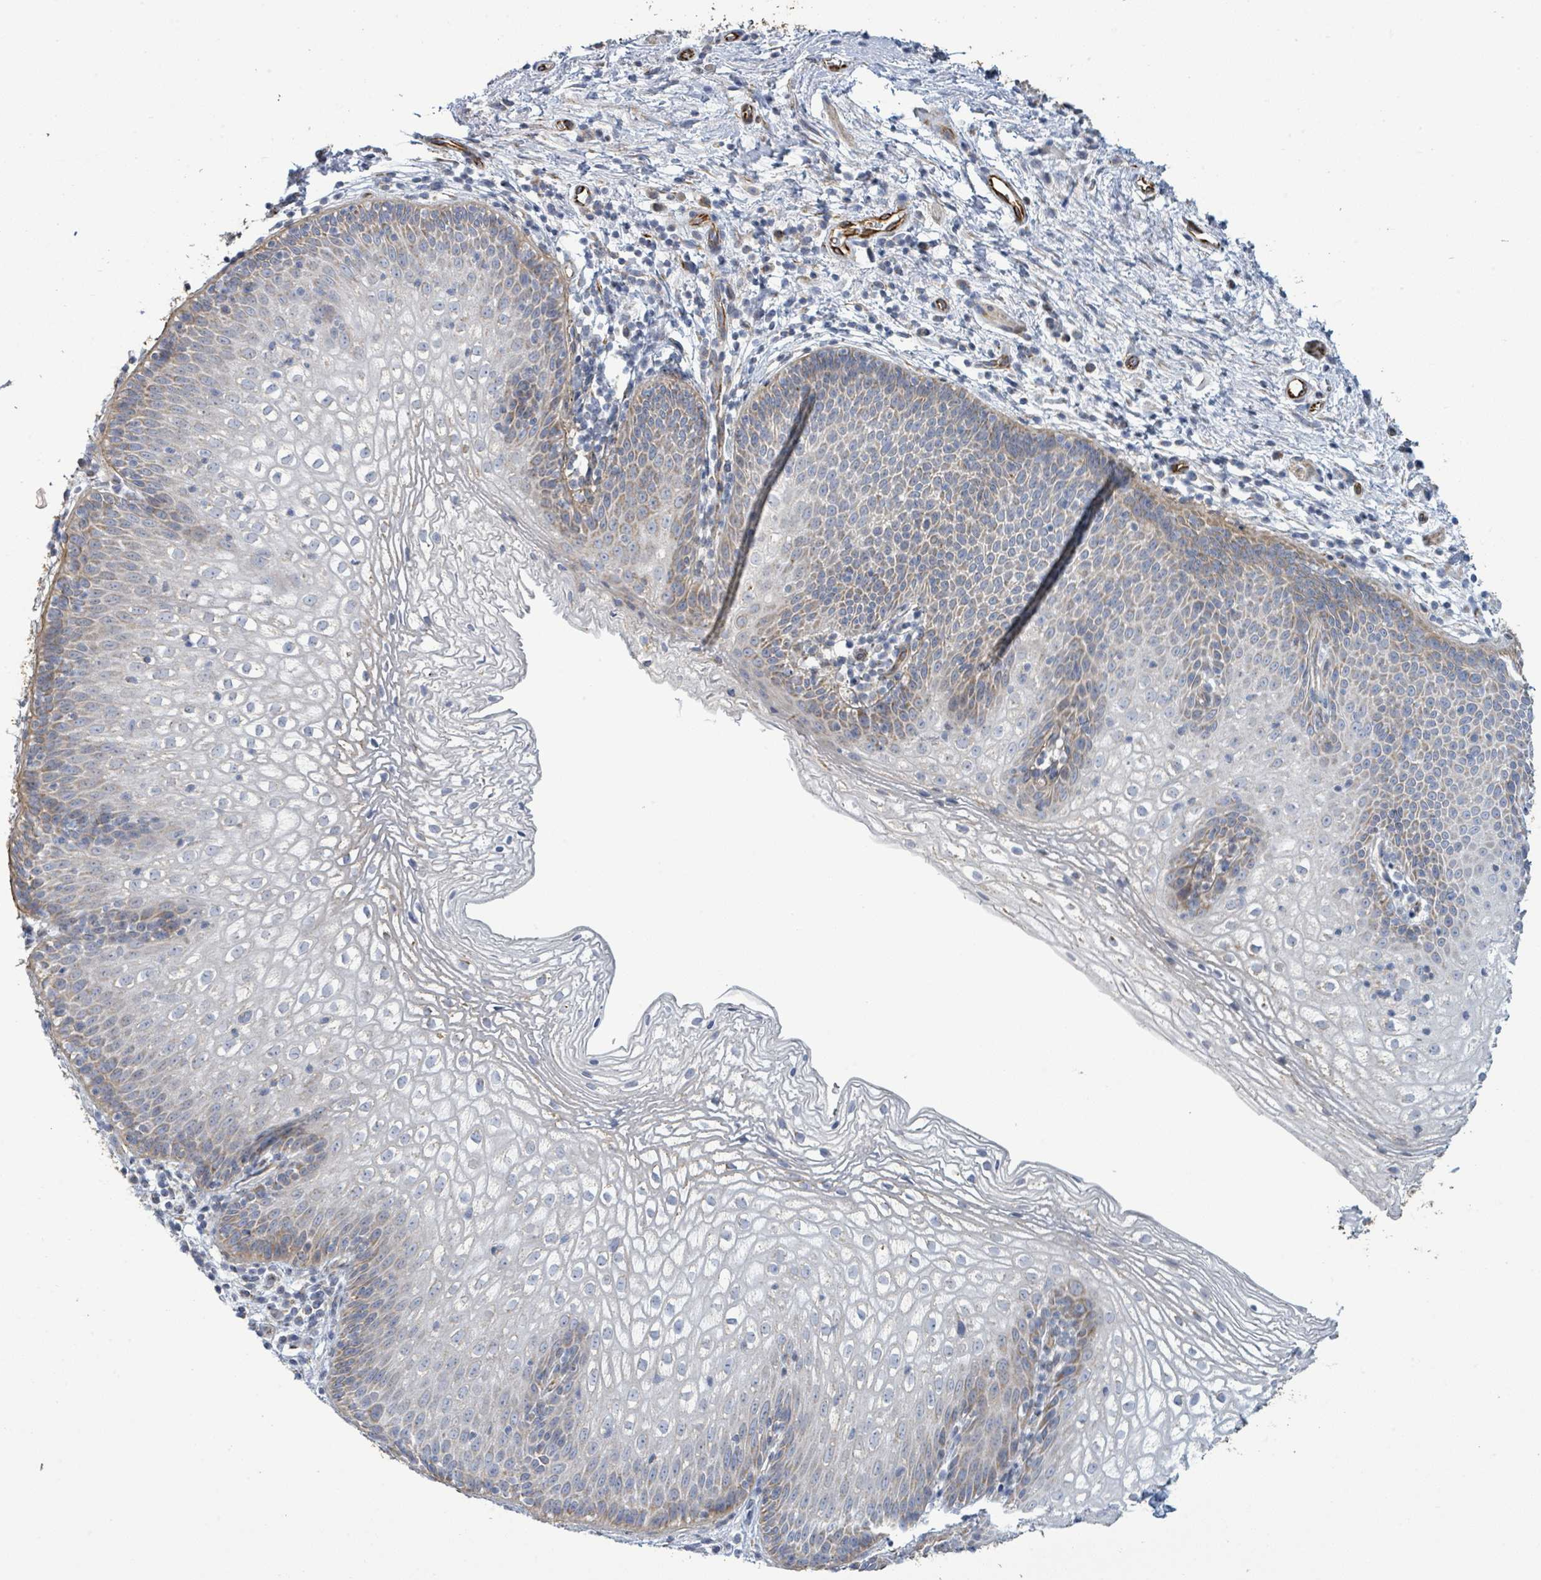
{"staining": {"intensity": "moderate", "quantity": "<25%", "location": "cytoplasmic/membranous"}, "tissue": "vagina", "cell_type": "Squamous epithelial cells", "image_type": "normal", "snomed": [{"axis": "morphology", "description": "Normal tissue, NOS"}, {"axis": "topography", "description": "Vagina"}], "caption": "IHC histopathology image of unremarkable vagina: human vagina stained using IHC reveals low levels of moderate protein expression localized specifically in the cytoplasmic/membranous of squamous epithelial cells, appearing as a cytoplasmic/membranous brown color.", "gene": "ALG12", "patient": {"sex": "female", "age": 47}}